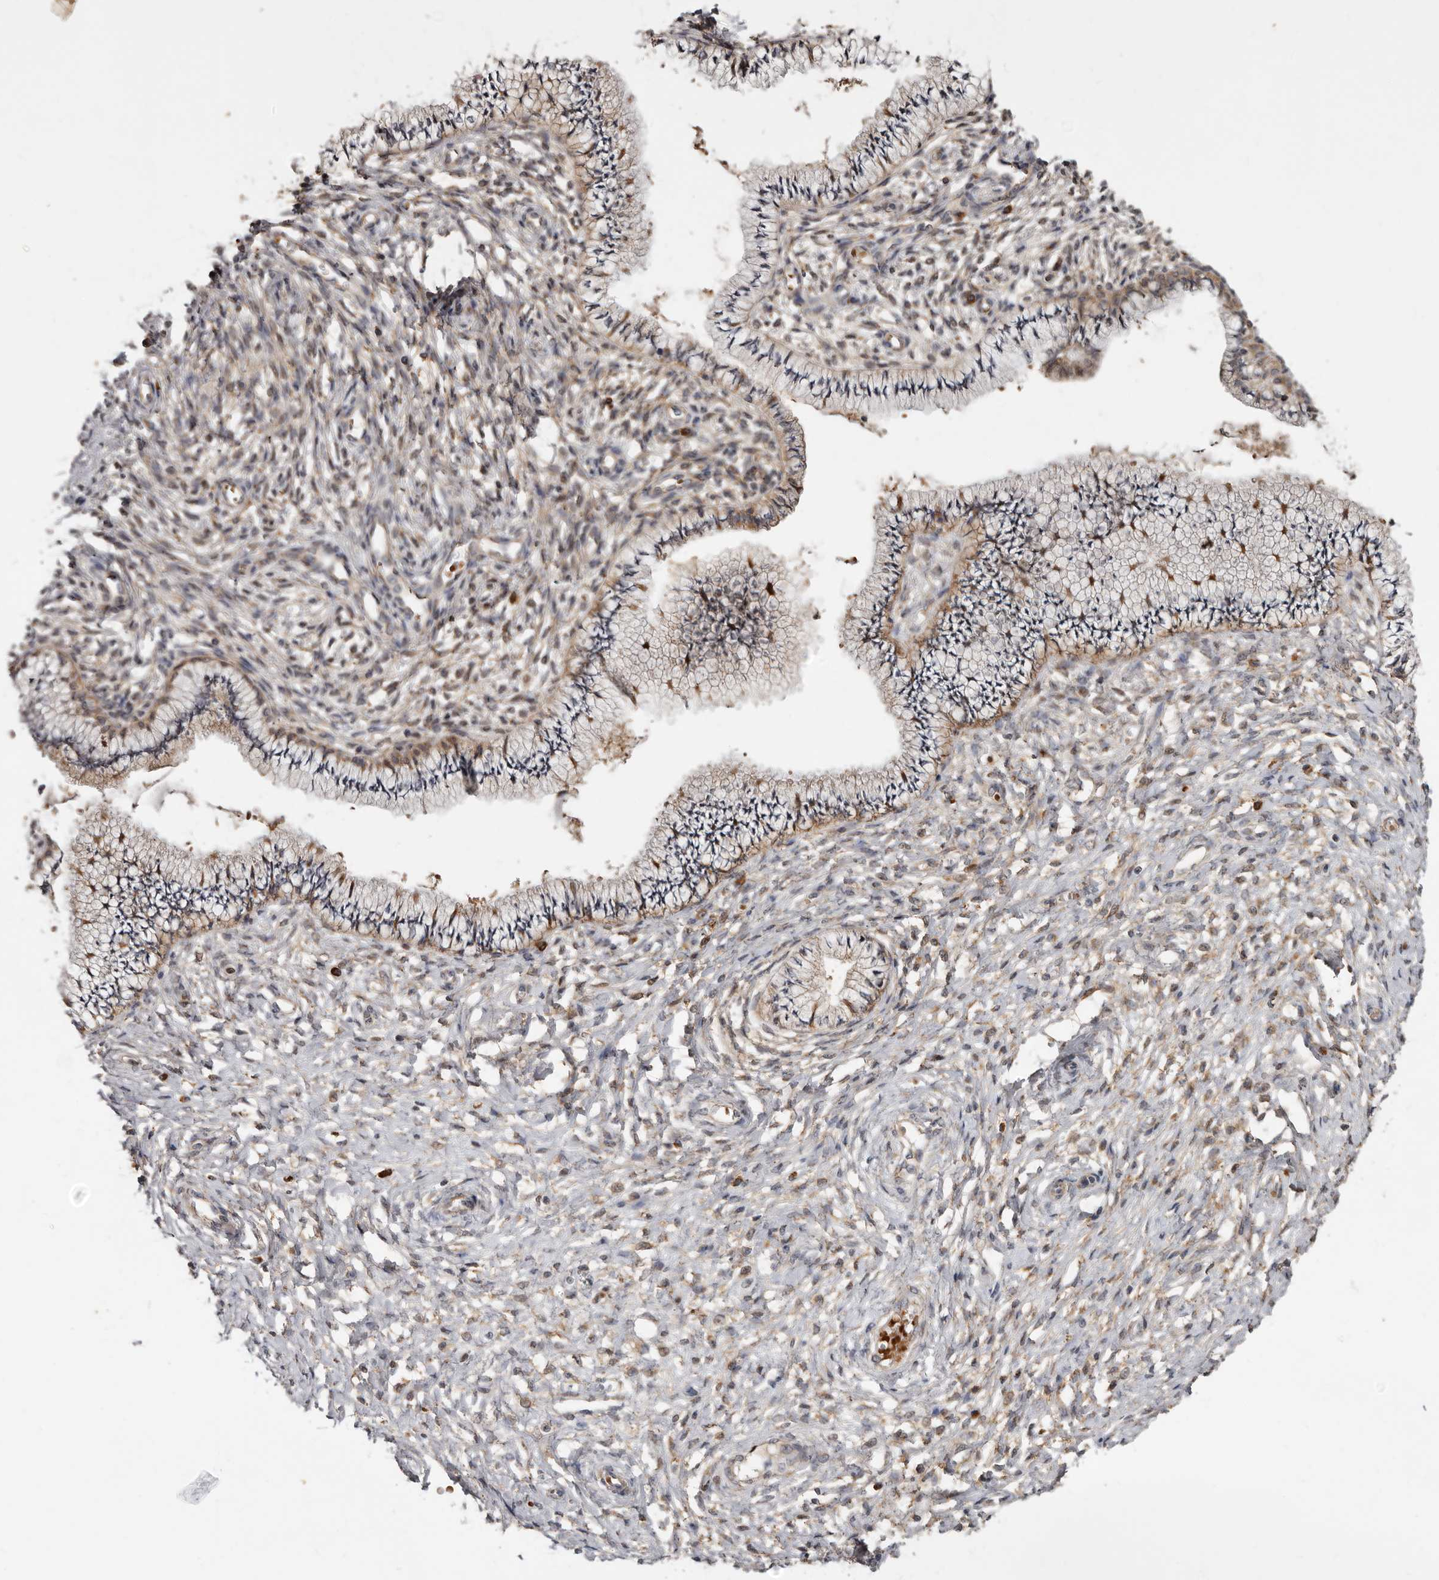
{"staining": {"intensity": "moderate", "quantity": "25%-75%", "location": "cytoplasmic/membranous"}, "tissue": "cervix", "cell_type": "Glandular cells", "image_type": "normal", "snomed": [{"axis": "morphology", "description": "Normal tissue, NOS"}, {"axis": "topography", "description": "Cervix"}], "caption": "A high-resolution histopathology image shows immunohistochemistry (IHC) staining of normal cervix, which demonstrates moderate cytoplasmic/membranous staining in approximately 25%-75% of glandular cells. (Stains: DAB (3,3'-diaminobenzidine) in brown, nuclei in blue, Microscopy: brightfield microscopy at high magnification).", "gene": "GOT1L1", "patient": {"sex": "female", "age": 36}}